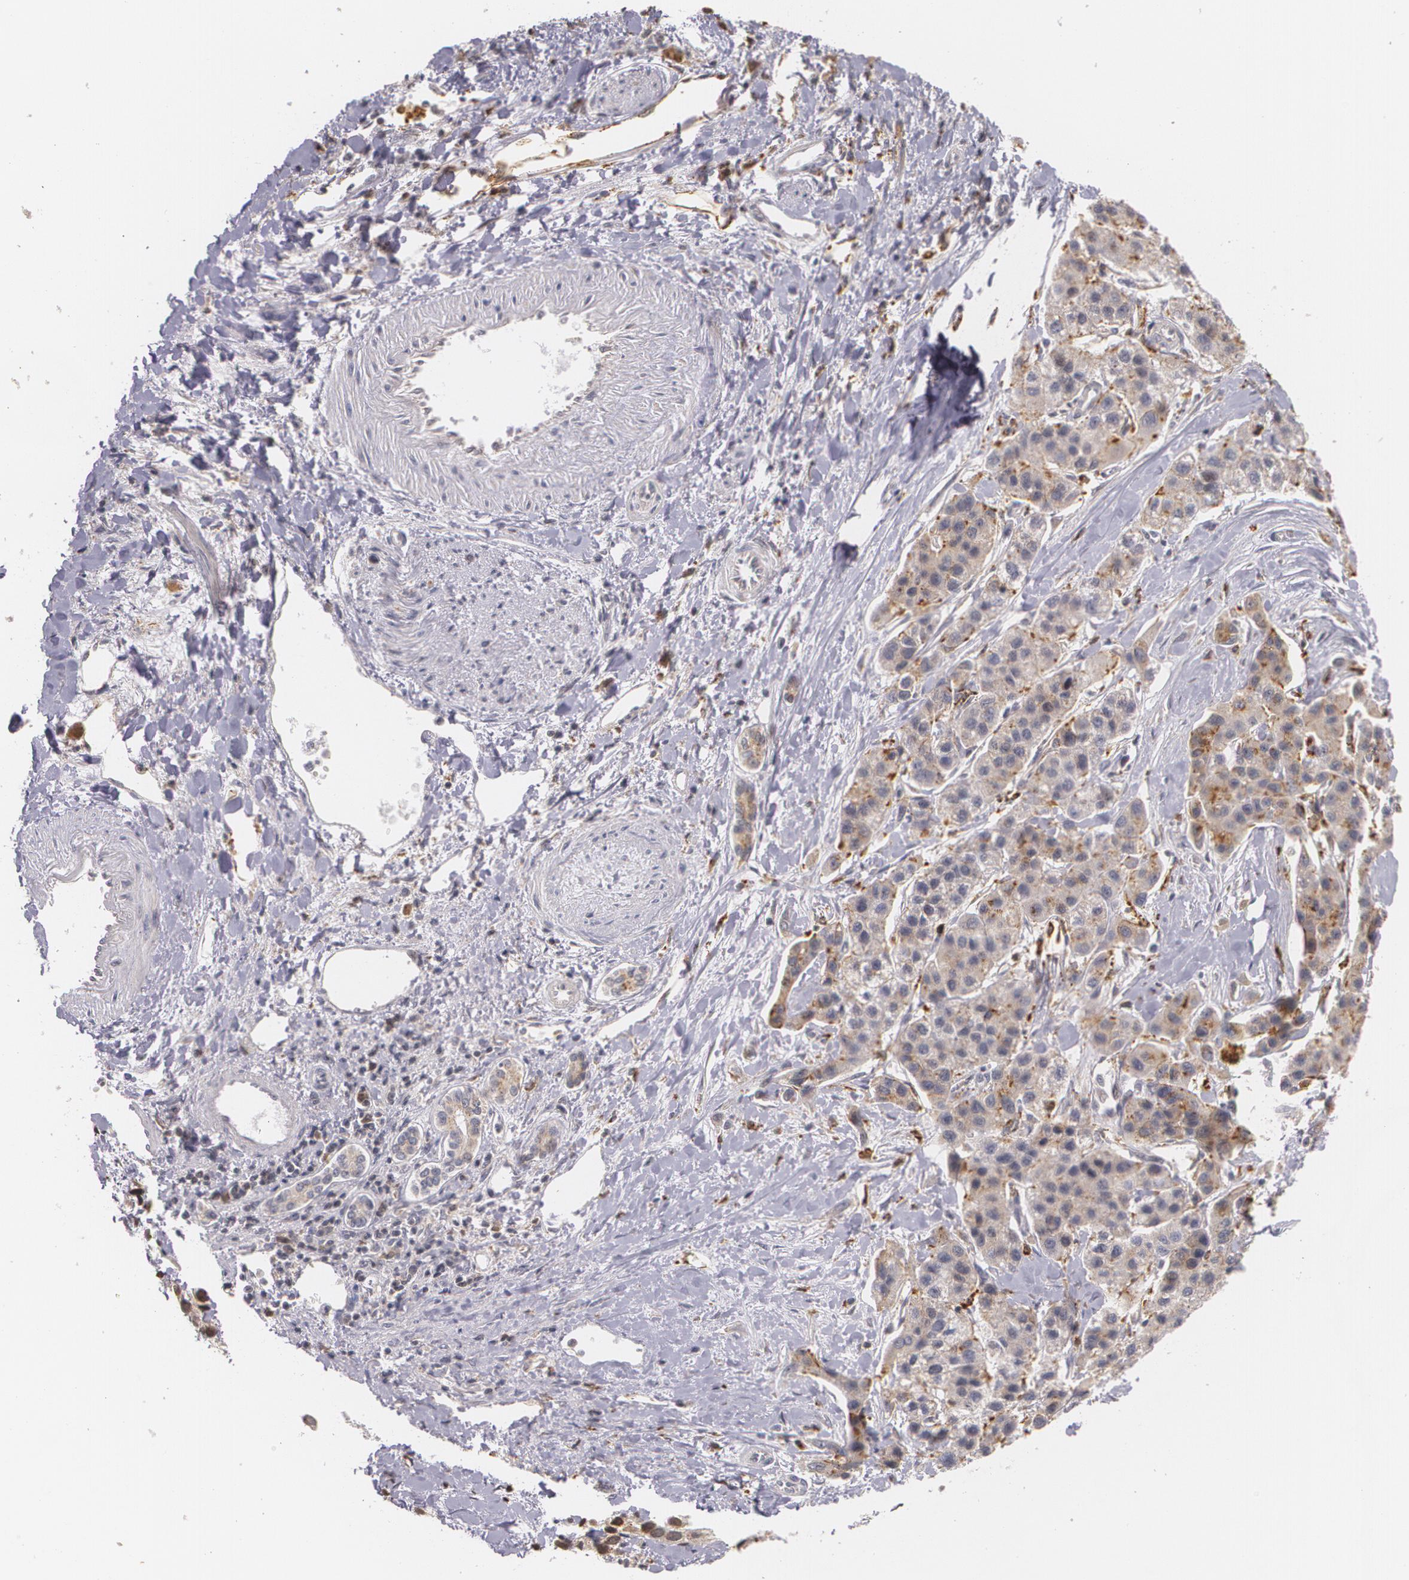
{"staining": {"intensity": "weak", "quantity": "25%-75%", "location": "cytoplasmic/membranous"}, "tissue": "liver cancer", "cell_type": "Tumor cells", "image_type": "cancer", "snomed": [{"axis": "morphology", "description": "Carcinoma, Hepatocellular, NOS"}, {"axis": "topography", "description": "Liver"}], "caption": "Liver cancer tissue shows weak cytoplasmic/membranous staining in approximately 25%-75% of tumor cells, visualized by immunohistochemistry. (brown staining indicates protein expression, while blue staining denotes nuclei).", "gene": "VAV3", "patient": {"sex": "female", "age": 85}}